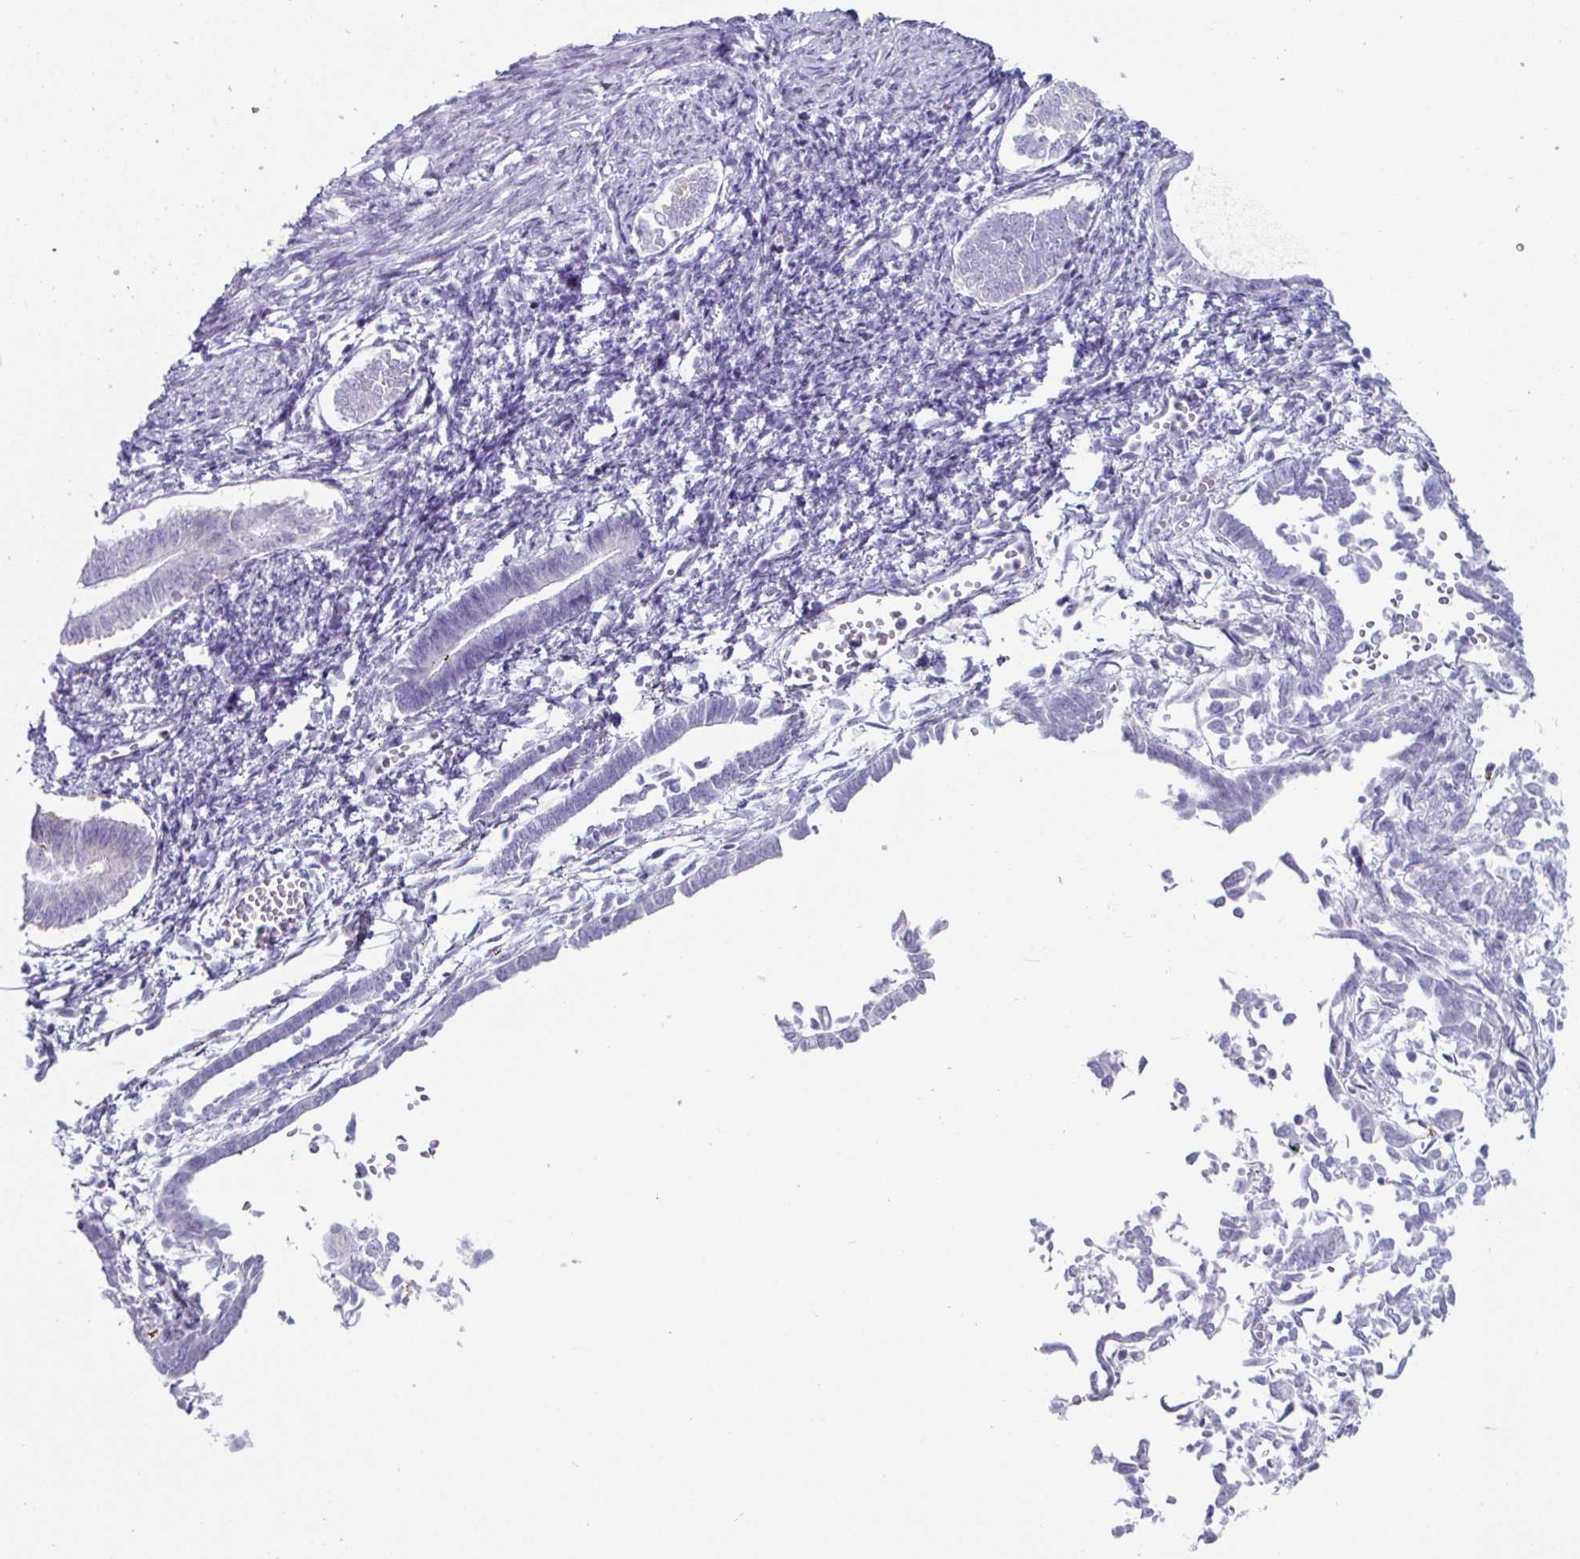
{"staining": {"intensity": "negative", "quantity": "none", "location": "none"}, "tissue": "endometrial cancer", "cell_type": "Tumor cells", "image_type": "cancer", "snomed": [{"axis": "morphology", "description": "Adenocarcinoma, NOS"}, {"axis": "topography", "description": "Endometrium"}], "caption": "Immunohistochemical staining of endometrial cancer exhibits no significant staining in tumor cells.", "gene": "CREG2", "patient": {"sex": "female", "age": 65}}